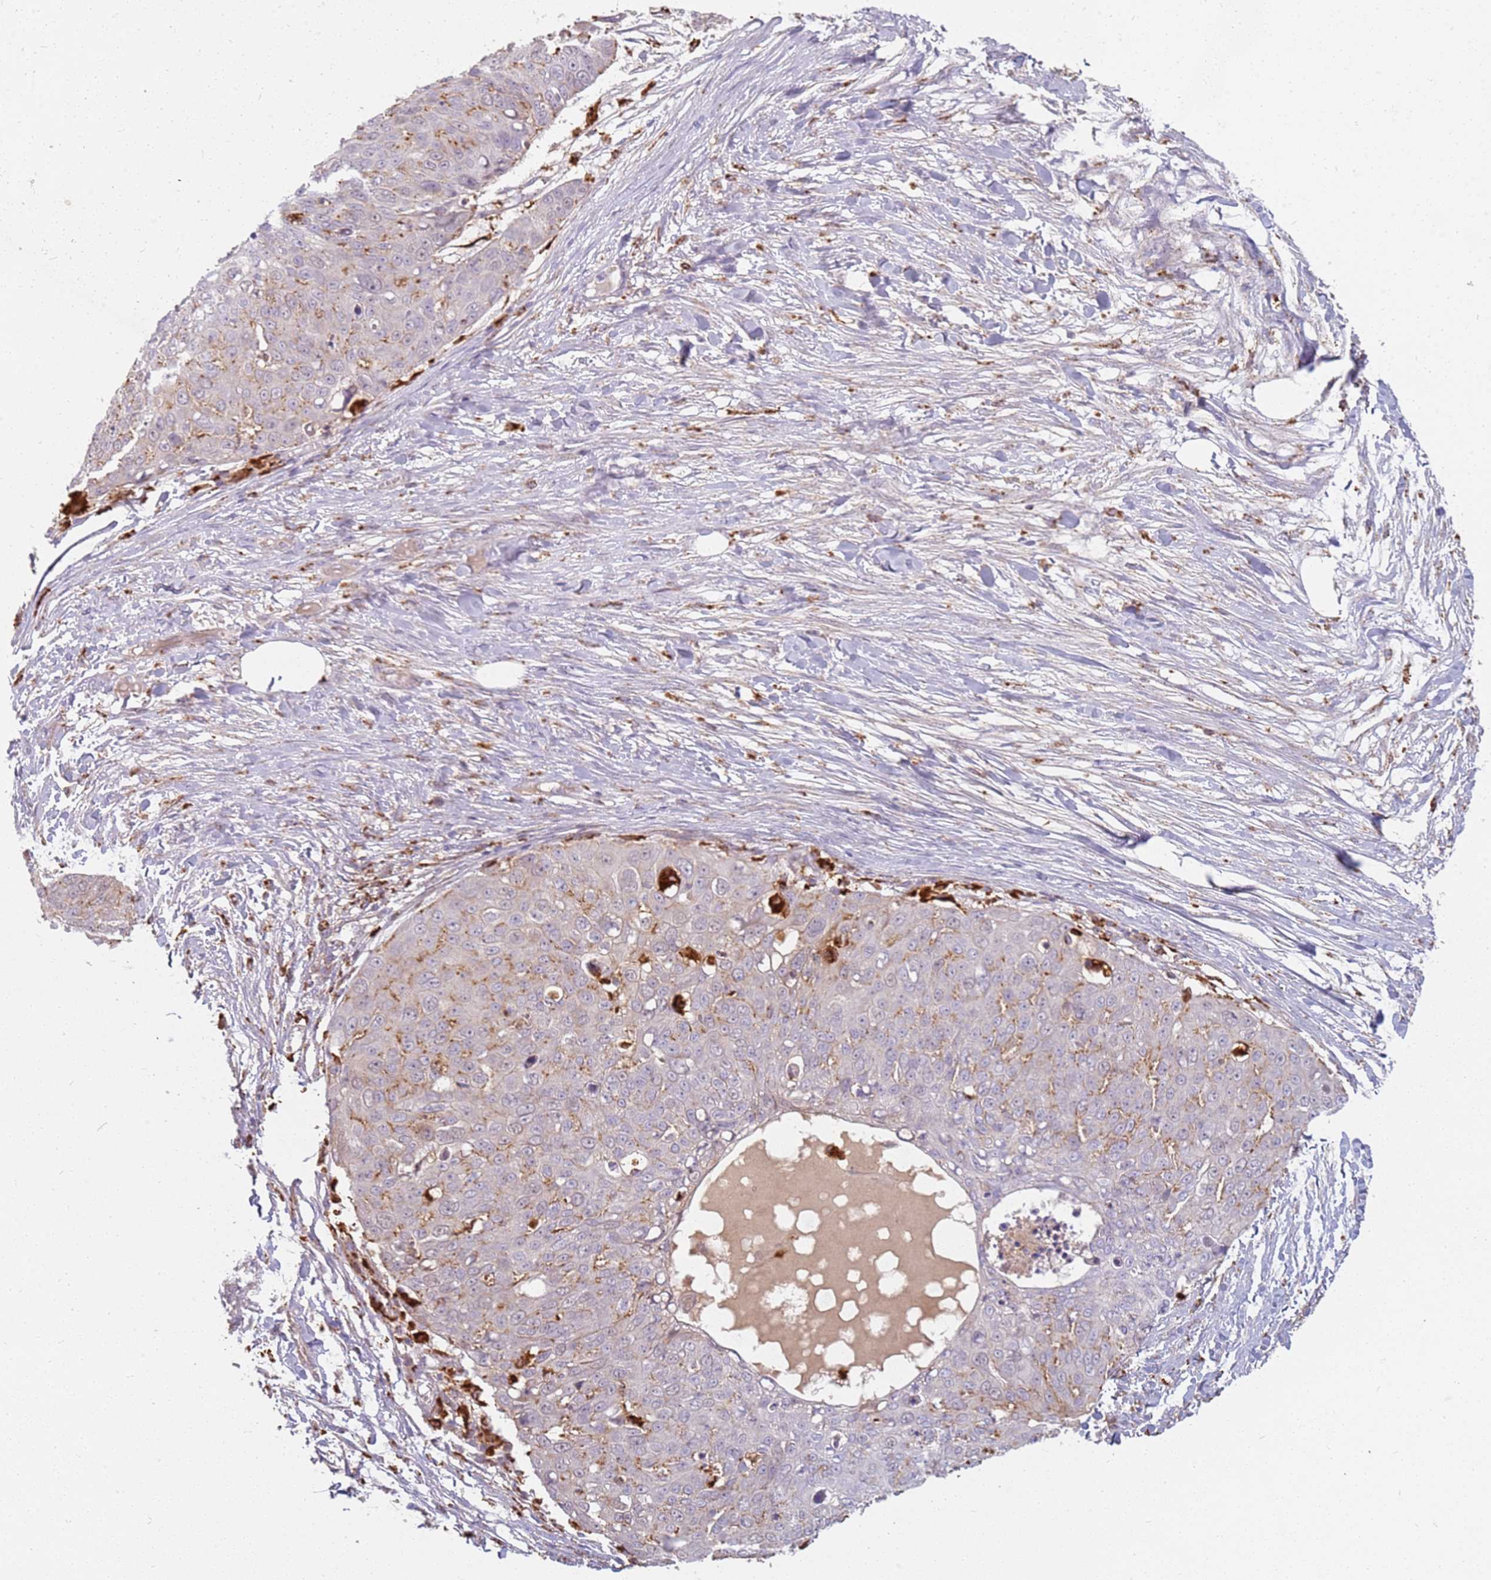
{"staining": {"intensity": "negative", "quantity": "none", "location": "none"}, "tissue": "skin cancer", "cell_type": "Tumor cells", "image_type": "cancer", "snomed": [{"axis": "morphology", "description": "Squamous cell carcinoma, NOS"}, {"axis": "topography", "description": "Skin"}], "caption": "IHC image of neoplastic tissue: skin squamous cell carcinoma stained with DAB (3,3'-diaminobenzidine) displays no significant protein expression in tumor cells.", "gene": "TMEM229B", "patient": {"sex": "male", "age": 71}}